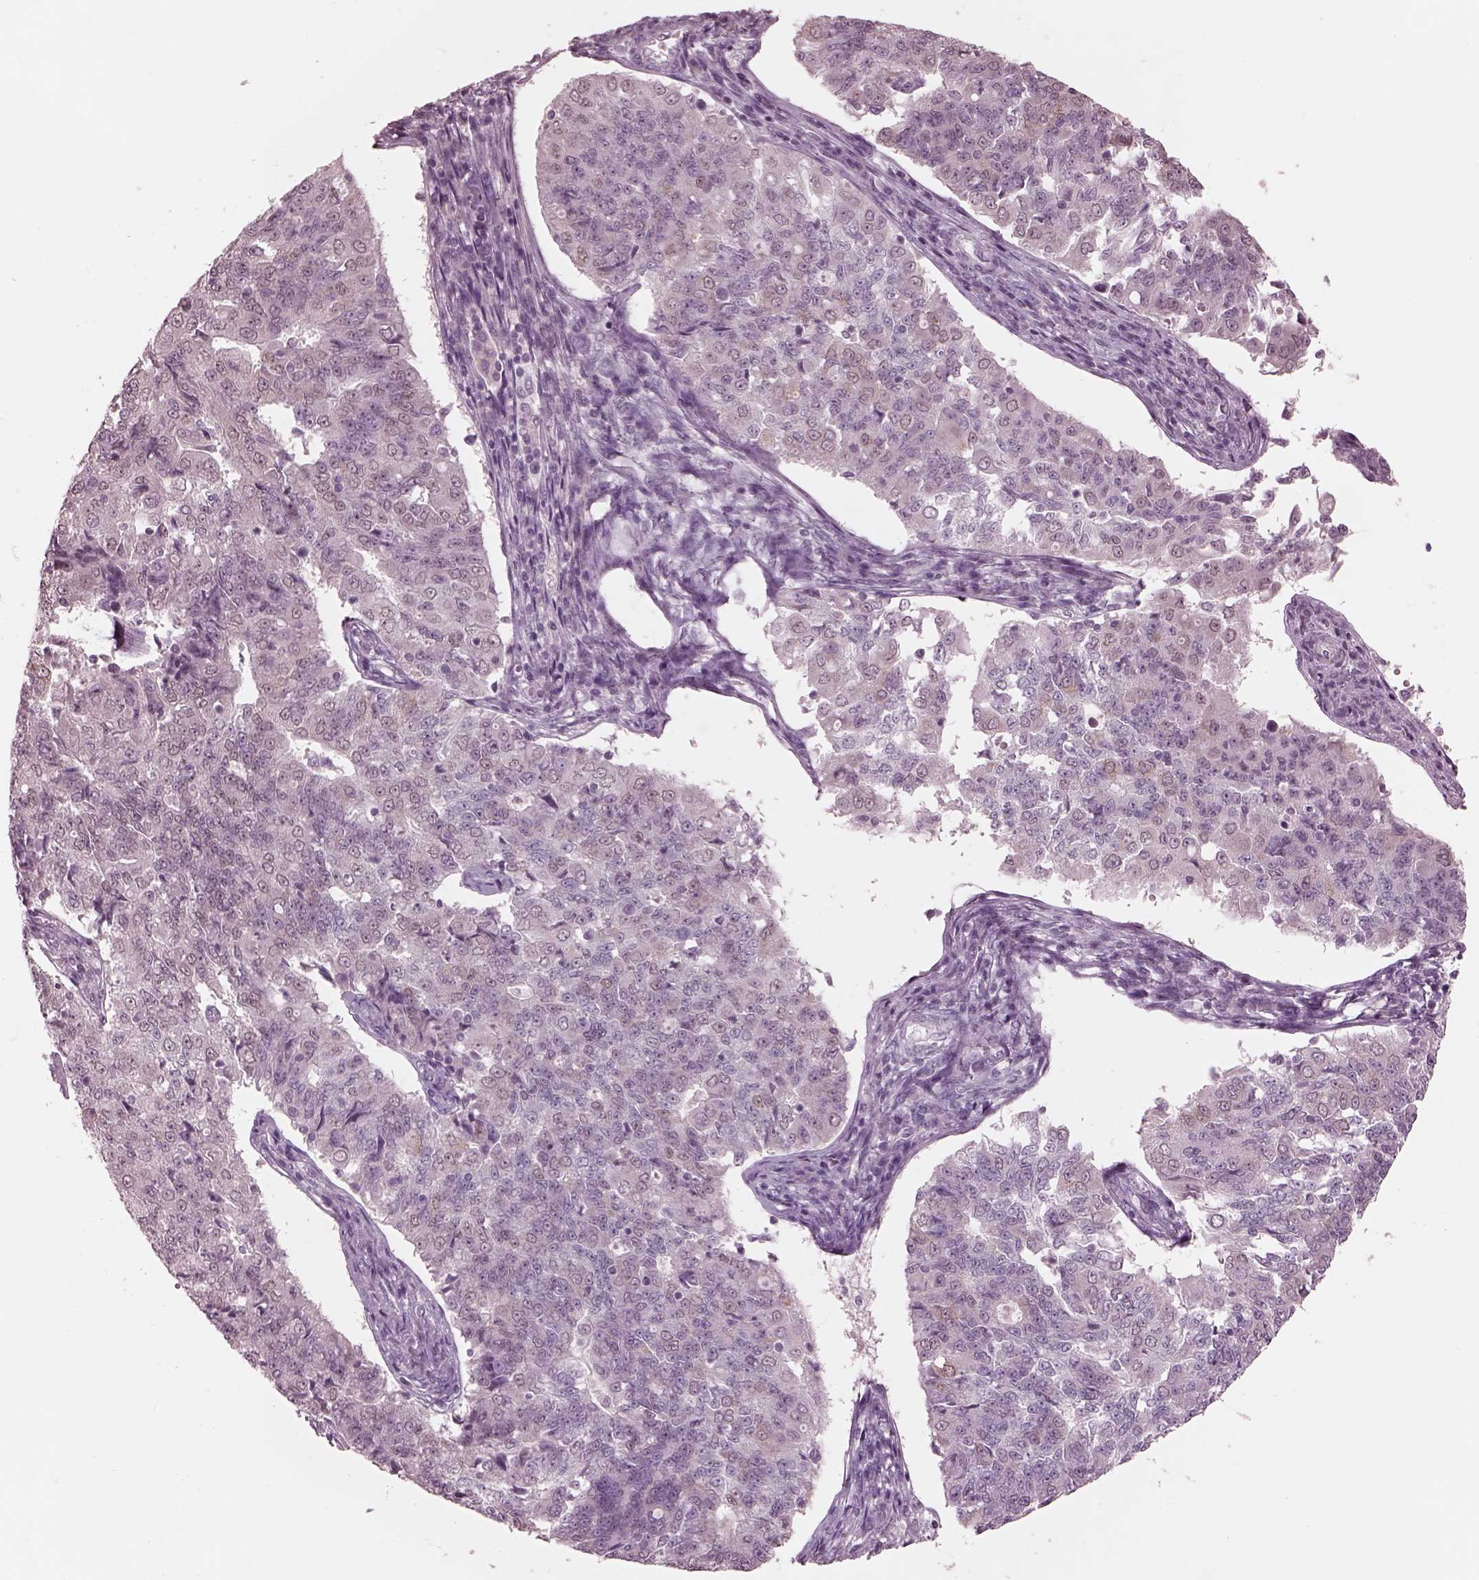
{"staining": {"intensity": "negative", "quantity": "none", "location": "none"}, "tissue": "endometrial cancer", "cell_type": "Tumor cells", "image_type": "cancer", "snomed": [{"axis": "morphology", "description": "Adenocarcinoma, NOS"}, {"axis": "topography", "description": "Endometrium"}], "caption": "Immunohistochemical staining of endometrial cancer reveals no significant expression in tumor cells.", "gene": "GARIN4", "patient": {"sex": "female", "age": 43}}